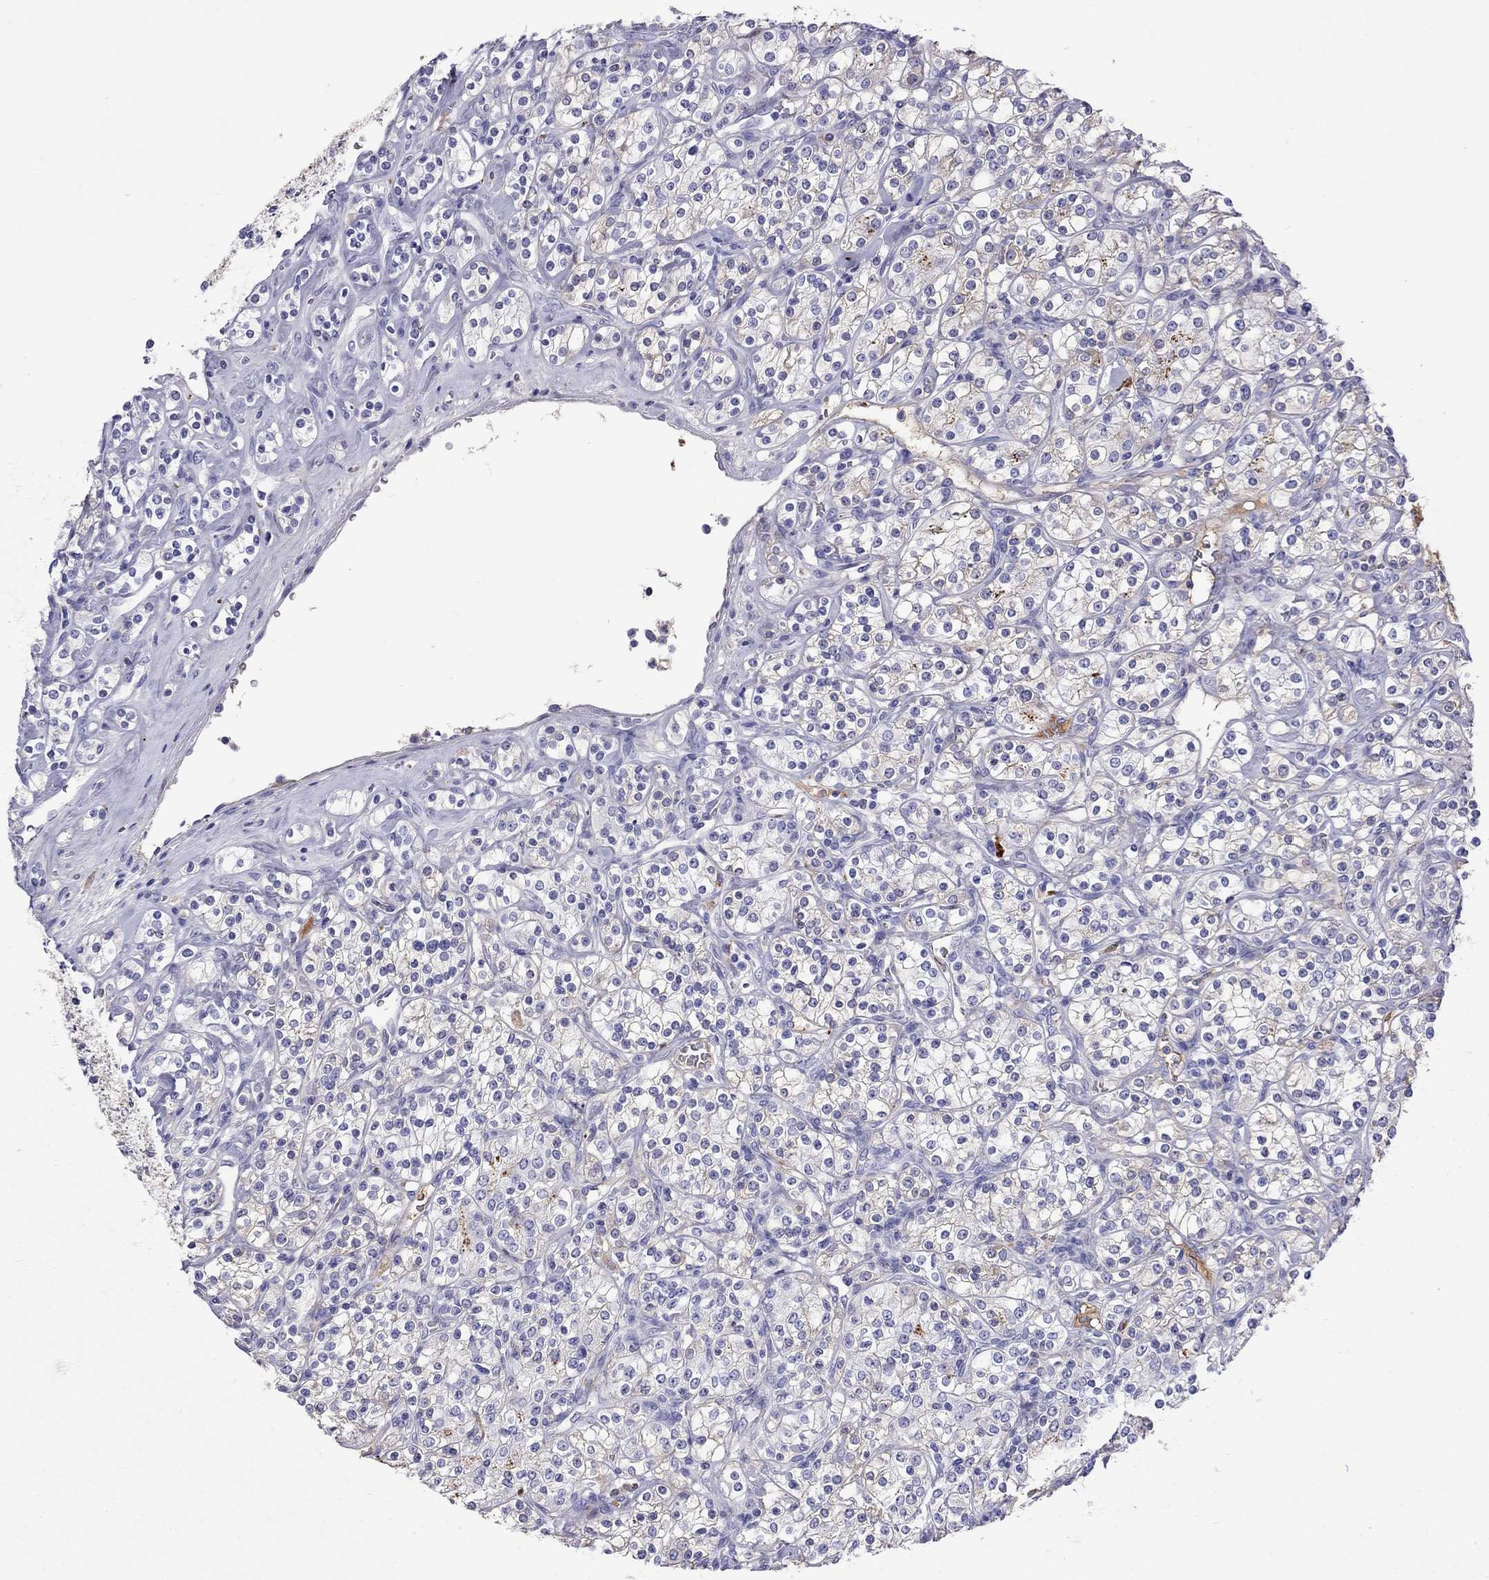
{"staining": {"intensity": "weak", "quantity": "<25%", "location": "cytoplasmic/membranous"}, "tissue": "renal cancer", "cell_type": "Tumor cells", "image_type": "cancer", "snomed": [{"axis": "morphology", "description": "Adenocarcinoma, NOS"}, {"axis": "topography", "description": "Kidney"}], "caption": "Immunohistochemistry histopathology image of neoplastic tissue: human renal adenocarcinoma stained with DAB shows no significant protein staining in tumor cells.", "gene": "SERPINA3", "patient": {"sex": "male", "age": 77}}